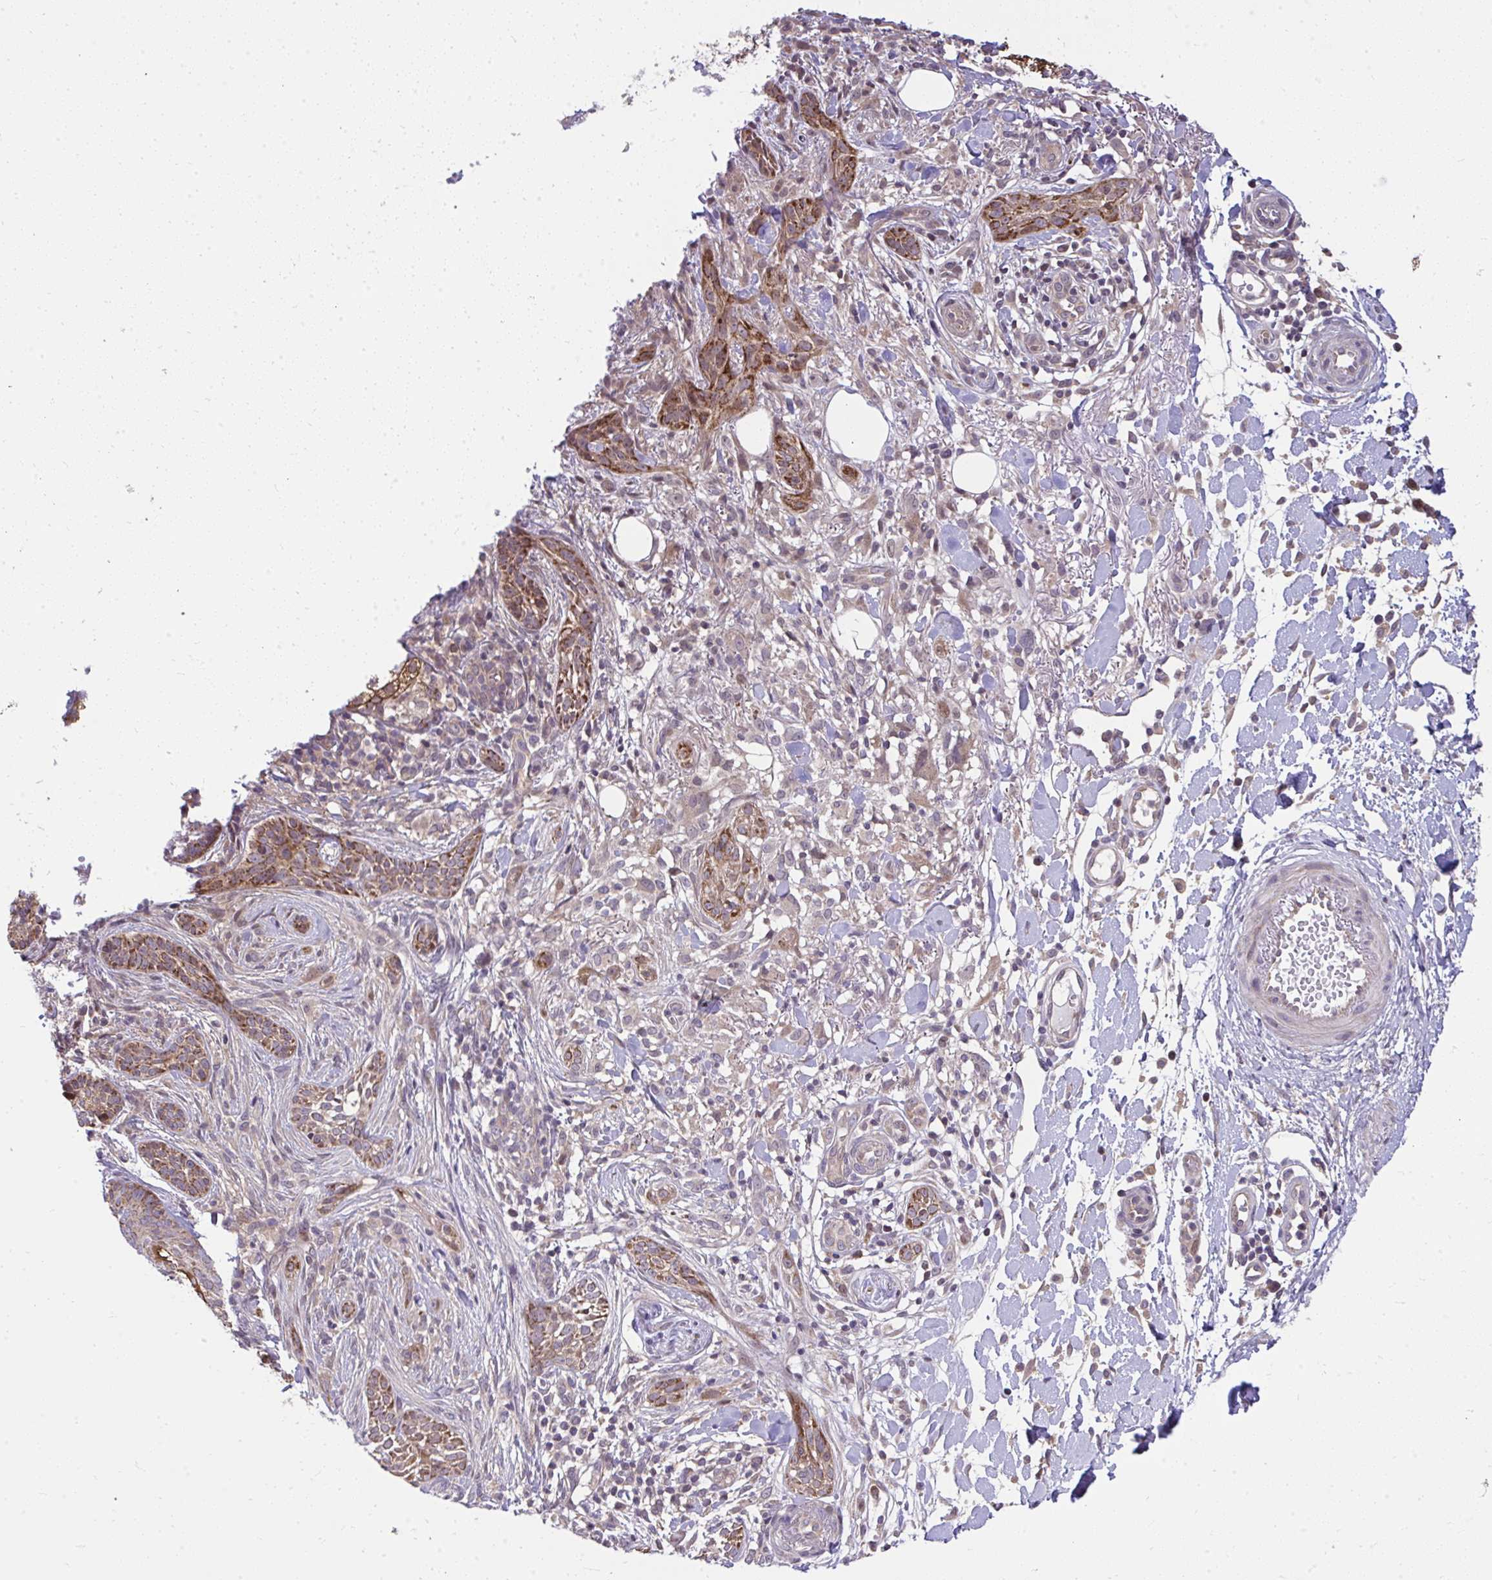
{"staining": {"intensity": "strong", "quantity": ">75%", "location": "cytoplasmic/membranous"}, "tissue": "skin cancer", "cell_type": "Tumor cells", "image_type": "cancer", "snomed": [{"axis": "morphology", "description": "Basal cell carcinoma"}, {"axis": "topography", "description": "Skin"}], "caption": "Immunohistochemical staining of basal cell carcinoma (skin) shows strong cytoplasmic/membranous protein positivity in about >75% of tumor cells.", "gene": "RDH14", "patient": {"sex": "male", "age": 75}}